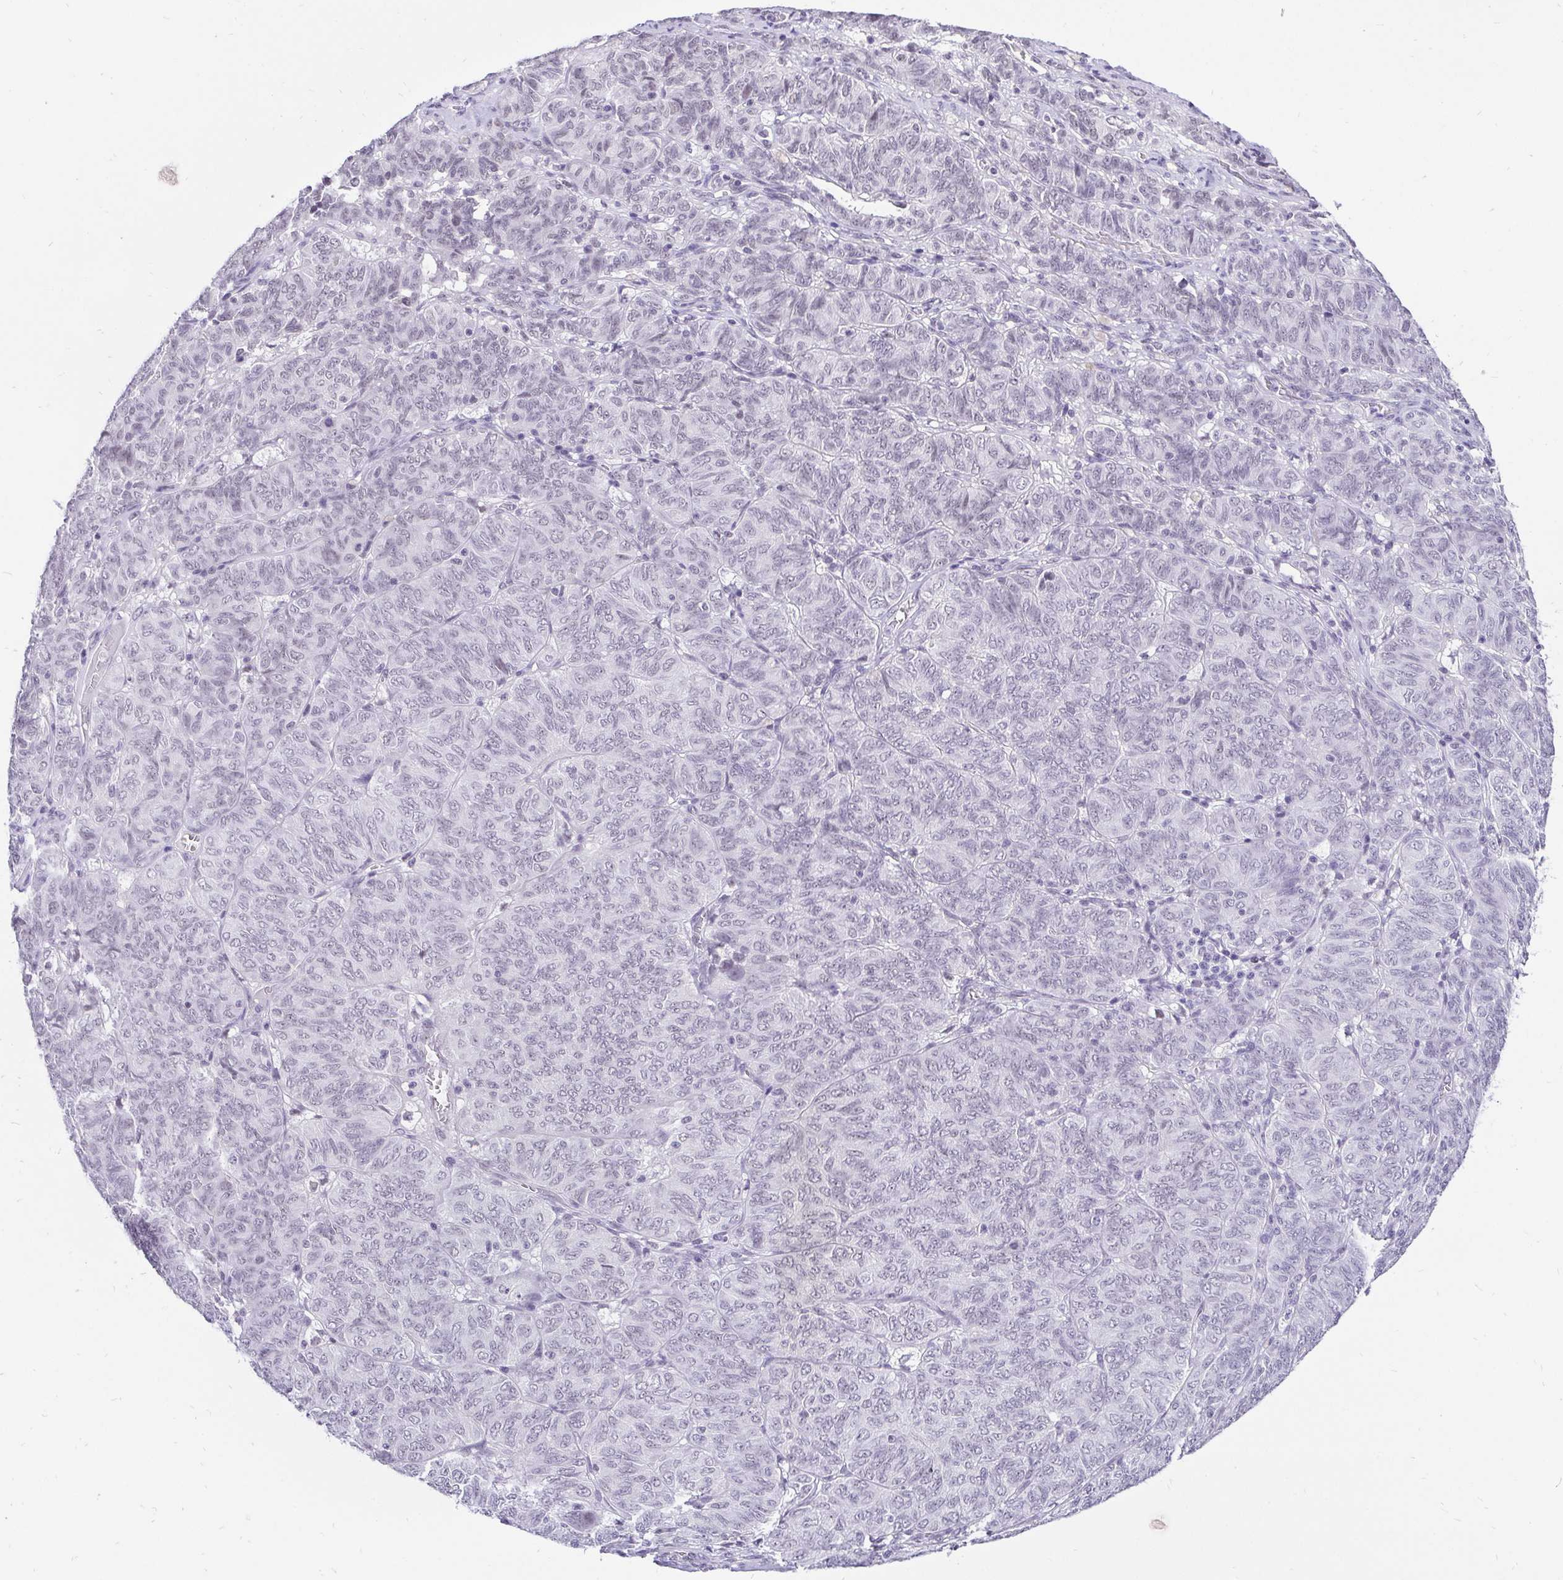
{"staining": {"intensity": "negative", "quantity": "none", "location": "none"}, "tissue": "ovarian cancer", "cell_type": "Tumor cells", "image_type": "cancer", "snomed": [{"axis": "morphology", "description": "Carcinoma, endometroid"}, {"axis": "topography", "description": "Ovary"}], "caption": "A photomicrograph of ovarian cancer stained for a protein demonstrates no brown staining in tumor cells. Nuclei are stained in blue.", "gene": "ZNF860", "patient": {"sex": "female", "age": 80}}